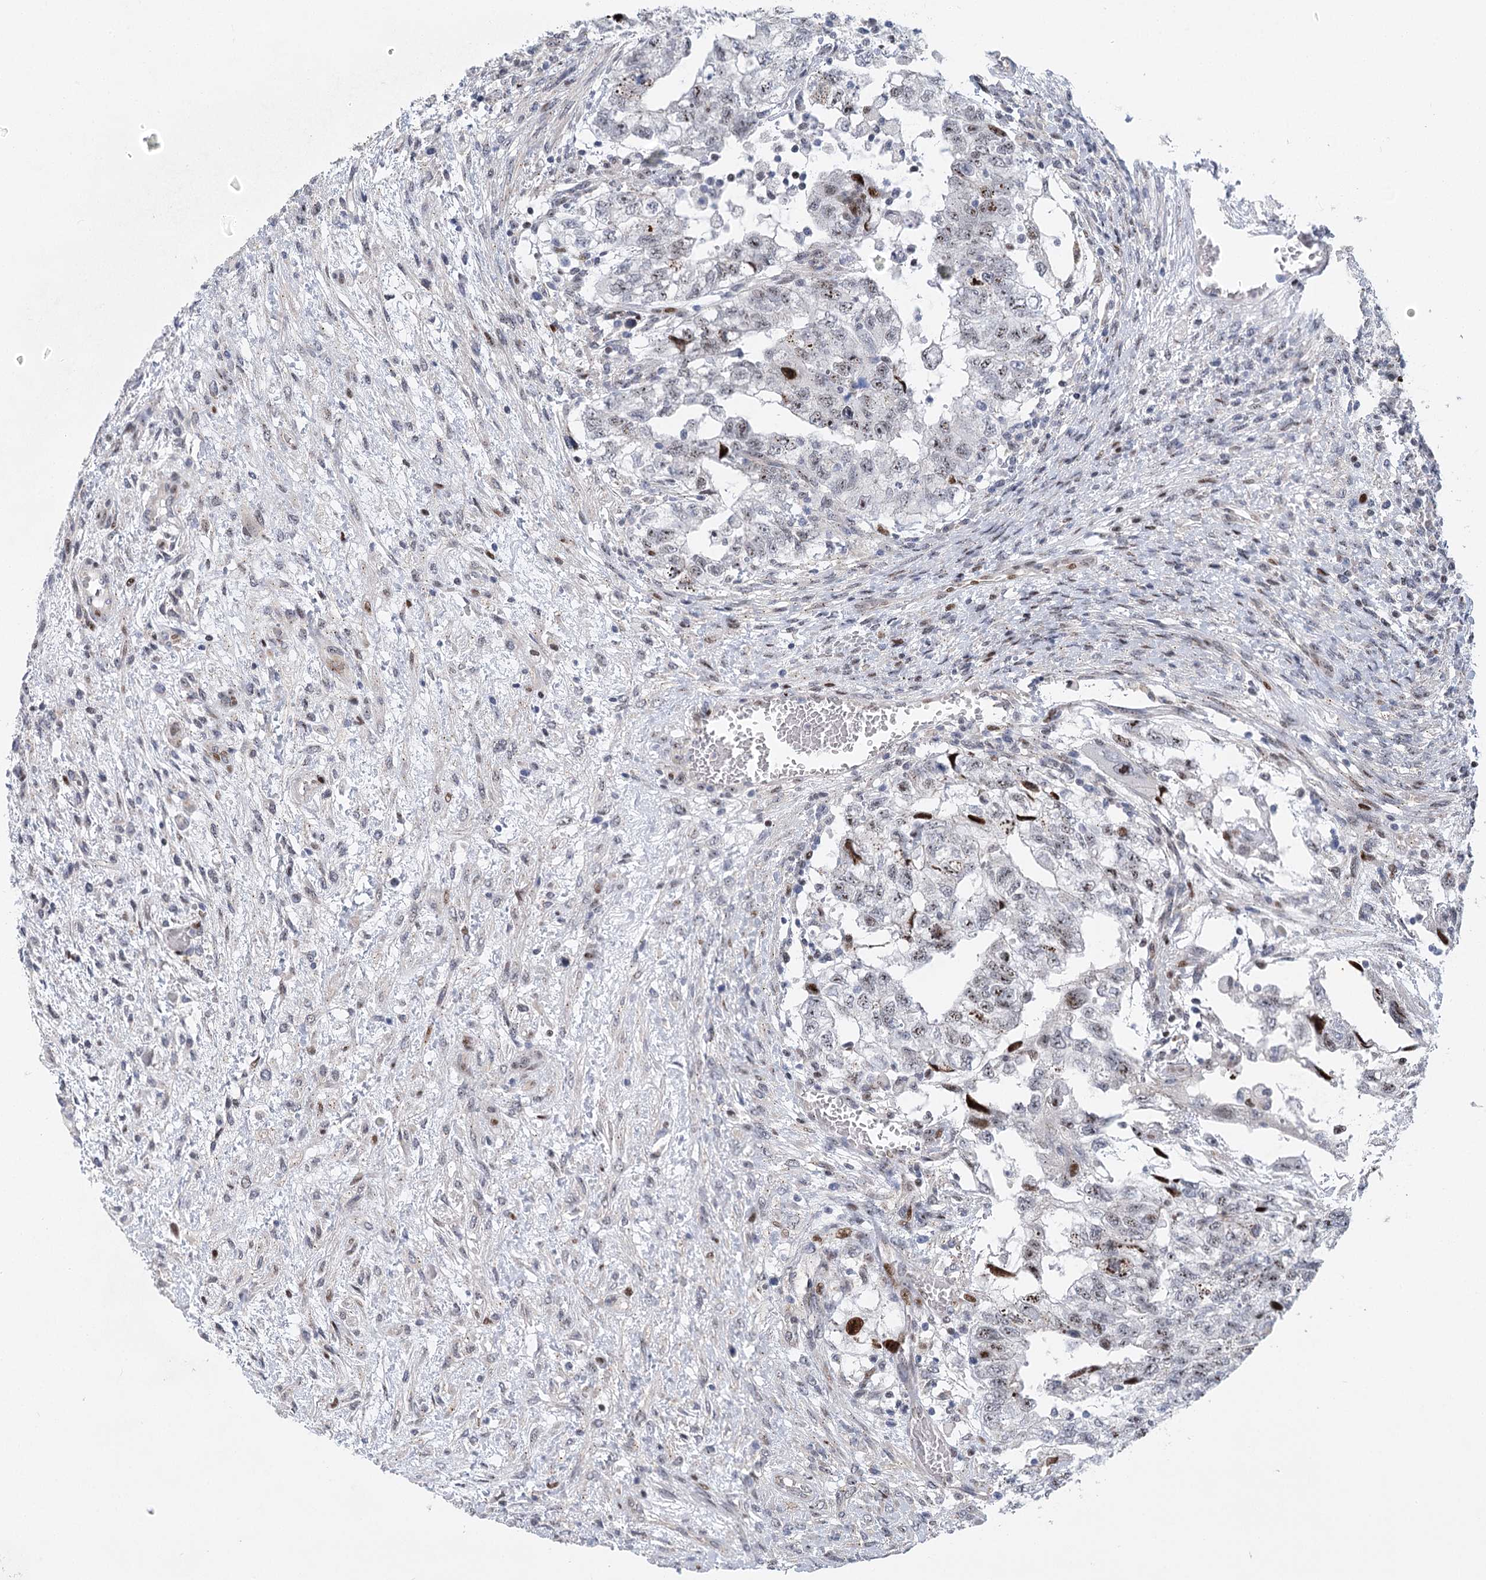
{"staining": {"intensity": "moderate", "quantity": "25%-75%", "location": "nuclear"}, "tissue": "testis cancer", "cell_type": "Tumor cells", "image_type": "cancer", "snomed": [{"axis": "morphology", "description": "Carcinoma, Embryonal, NOS"}, {"axis": "topography", "description": "Testis"}], "caption": "A brown stain shows moderate nuclear positivity of a protein in human embryonal carcinoma (testis) tumor cells. Immunohistochemistry stains the protein of interest in brown and the nuclei are stained blue.", "gene": "CAMTA1", "patient": {"sex": "male", "age": 36}}